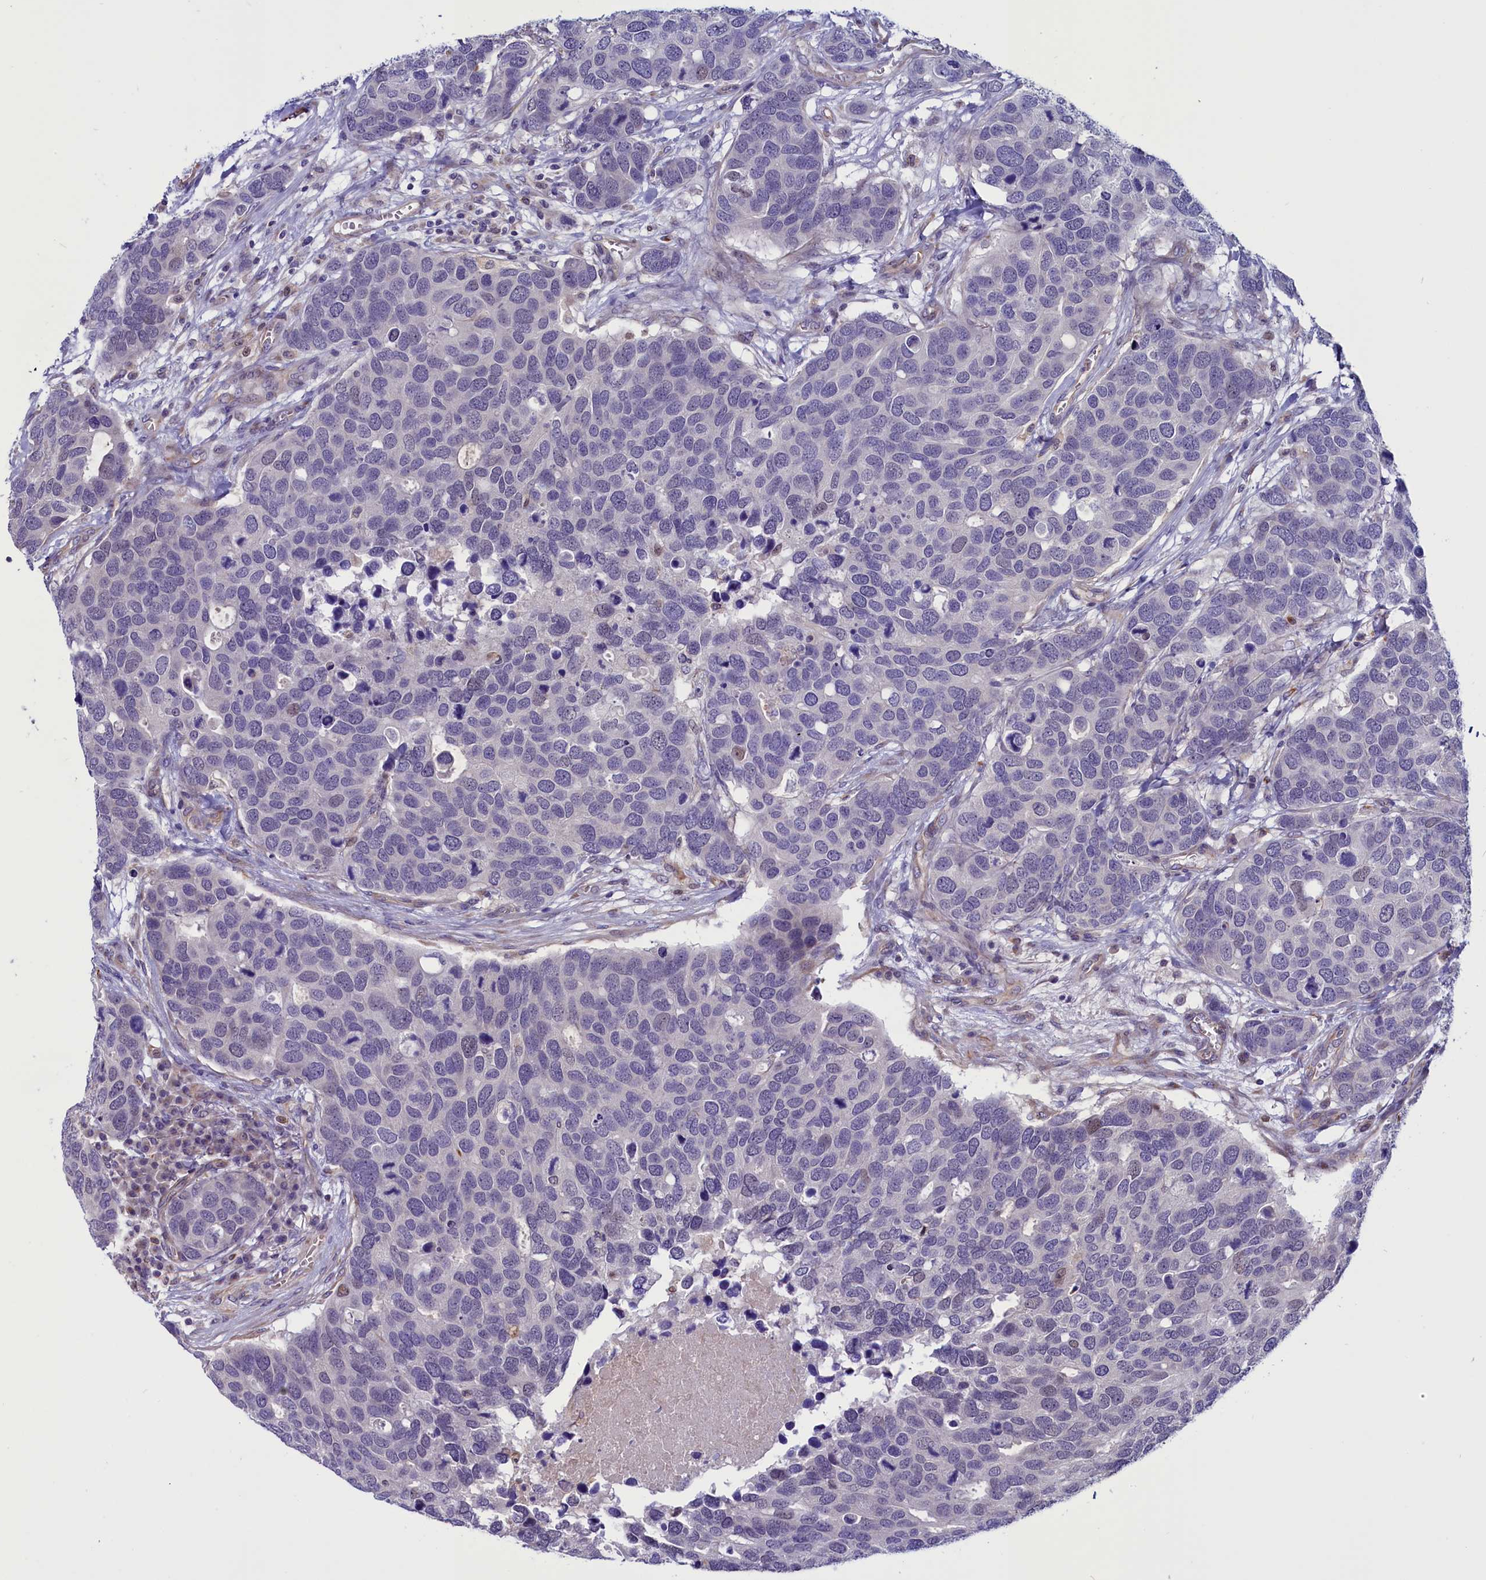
{"staining": {"intensity": "negative", "quantity": "none", "location": "none"}, "tissue": "breast cancer", "cell_type": "Tumor cells", "image_type": "cancer", "snomed": [{"axis": "morphology", "description": "Duct carcinoma"}, {"axis": "topography", "description": "Breast"}], "caption": "Immunohistochemical staining of breast cancer (intraductal carcinoma) reveals no significant staining in tumor cells.", "gene": "PDILT", "patient": {"sex": "female", "age": 83}}